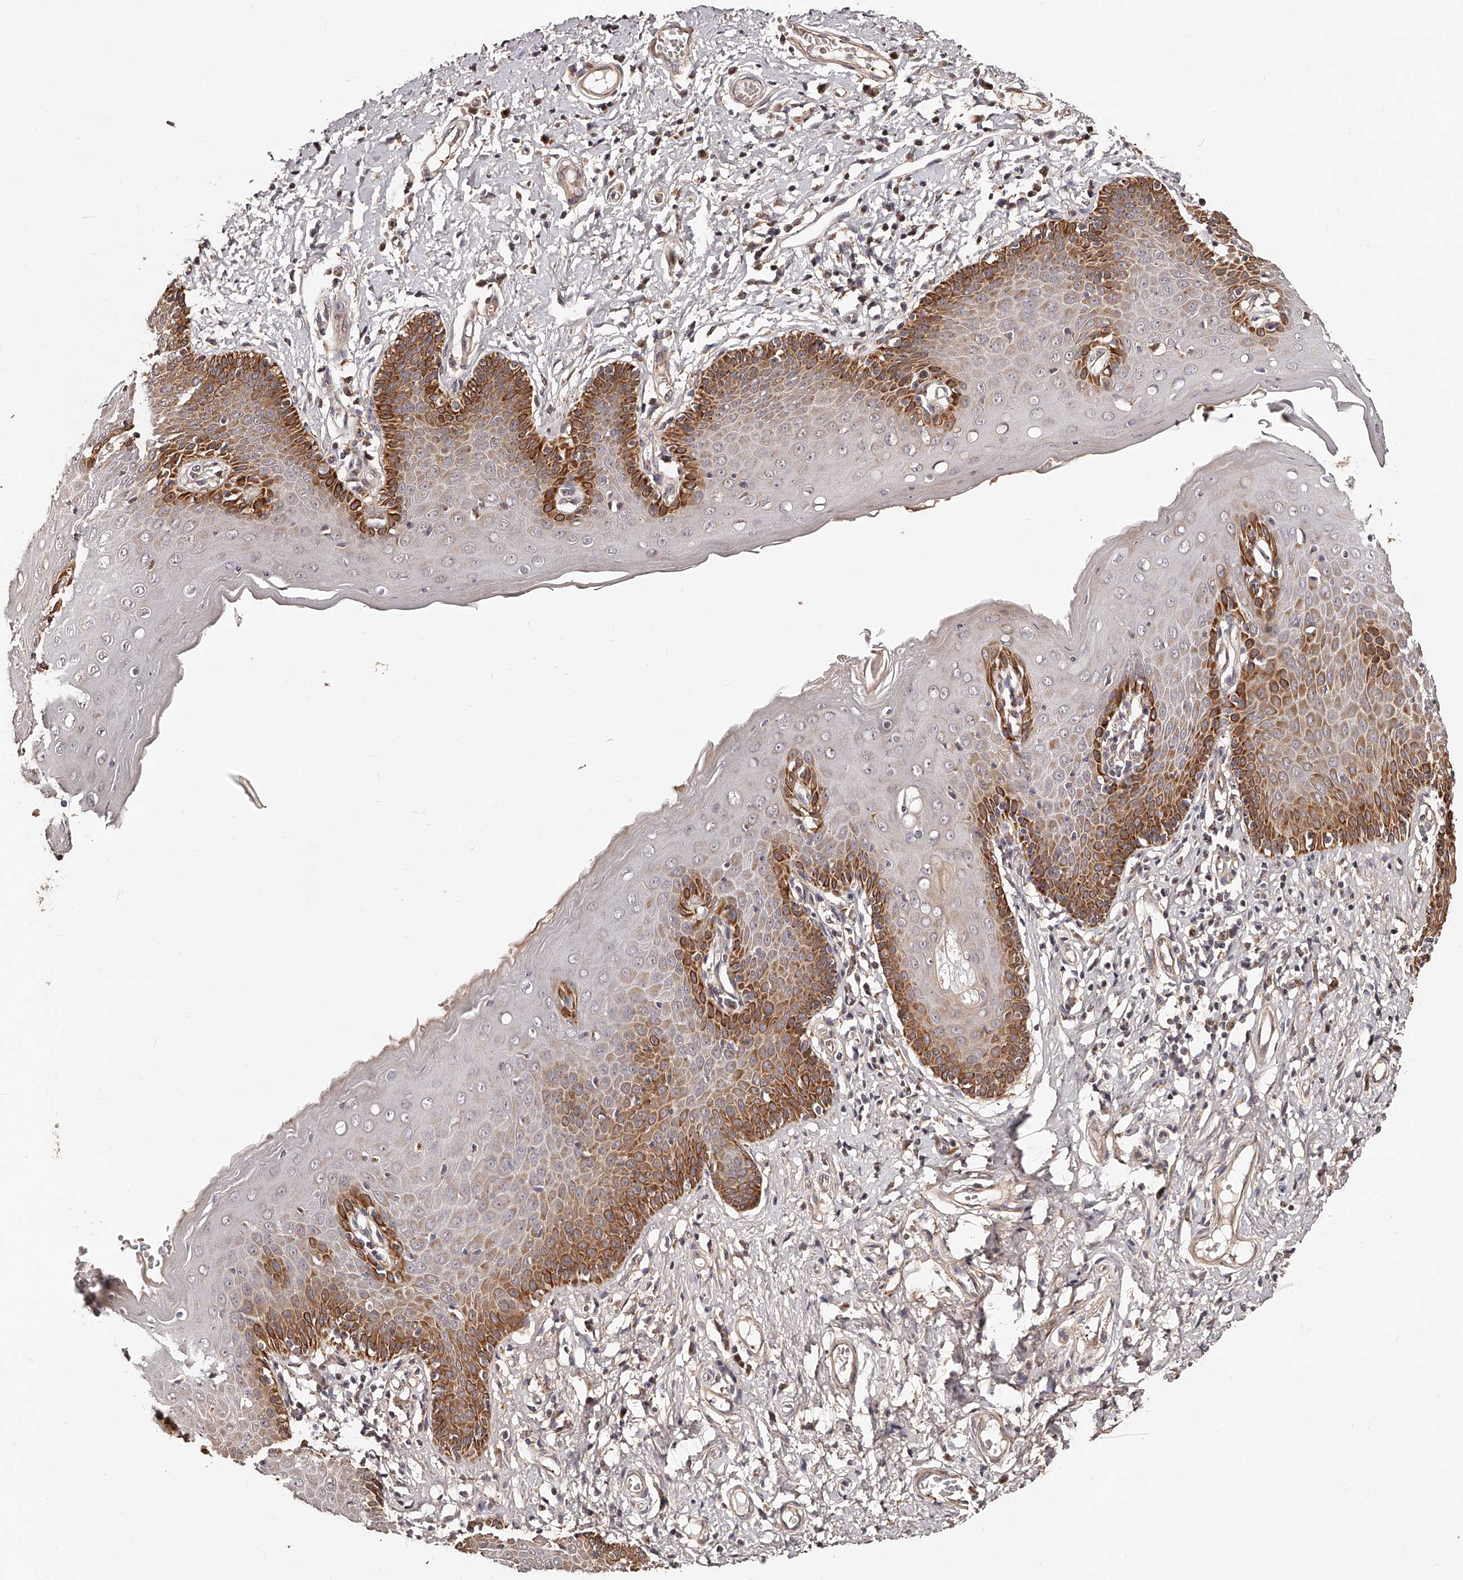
{"staining": {"intensity": "strong", "quantity": "25%-75%", "location": "cytoplasmic/membranous"}, "tissue": "skin", "cell_type": "Epidermal cells", "image_type": "normal", "snomed": [{"axis": "morphology", "description": "Normal tissue, NOS"}, {"axis": "topography", "description": "Vulva"}], "caption": "Skin was stained to show a protein in brown. There is high levels of strong cytoplasmic/membranous expression in approximately 25%-75% of epidermal cells. The protein of interest is stained brown, and the nuclei are stained in blue (DAB IHC with brightfield microscopy, high magnification).", "gene": "ZNF502", "patient": {"sex": "female", "age": 66}}